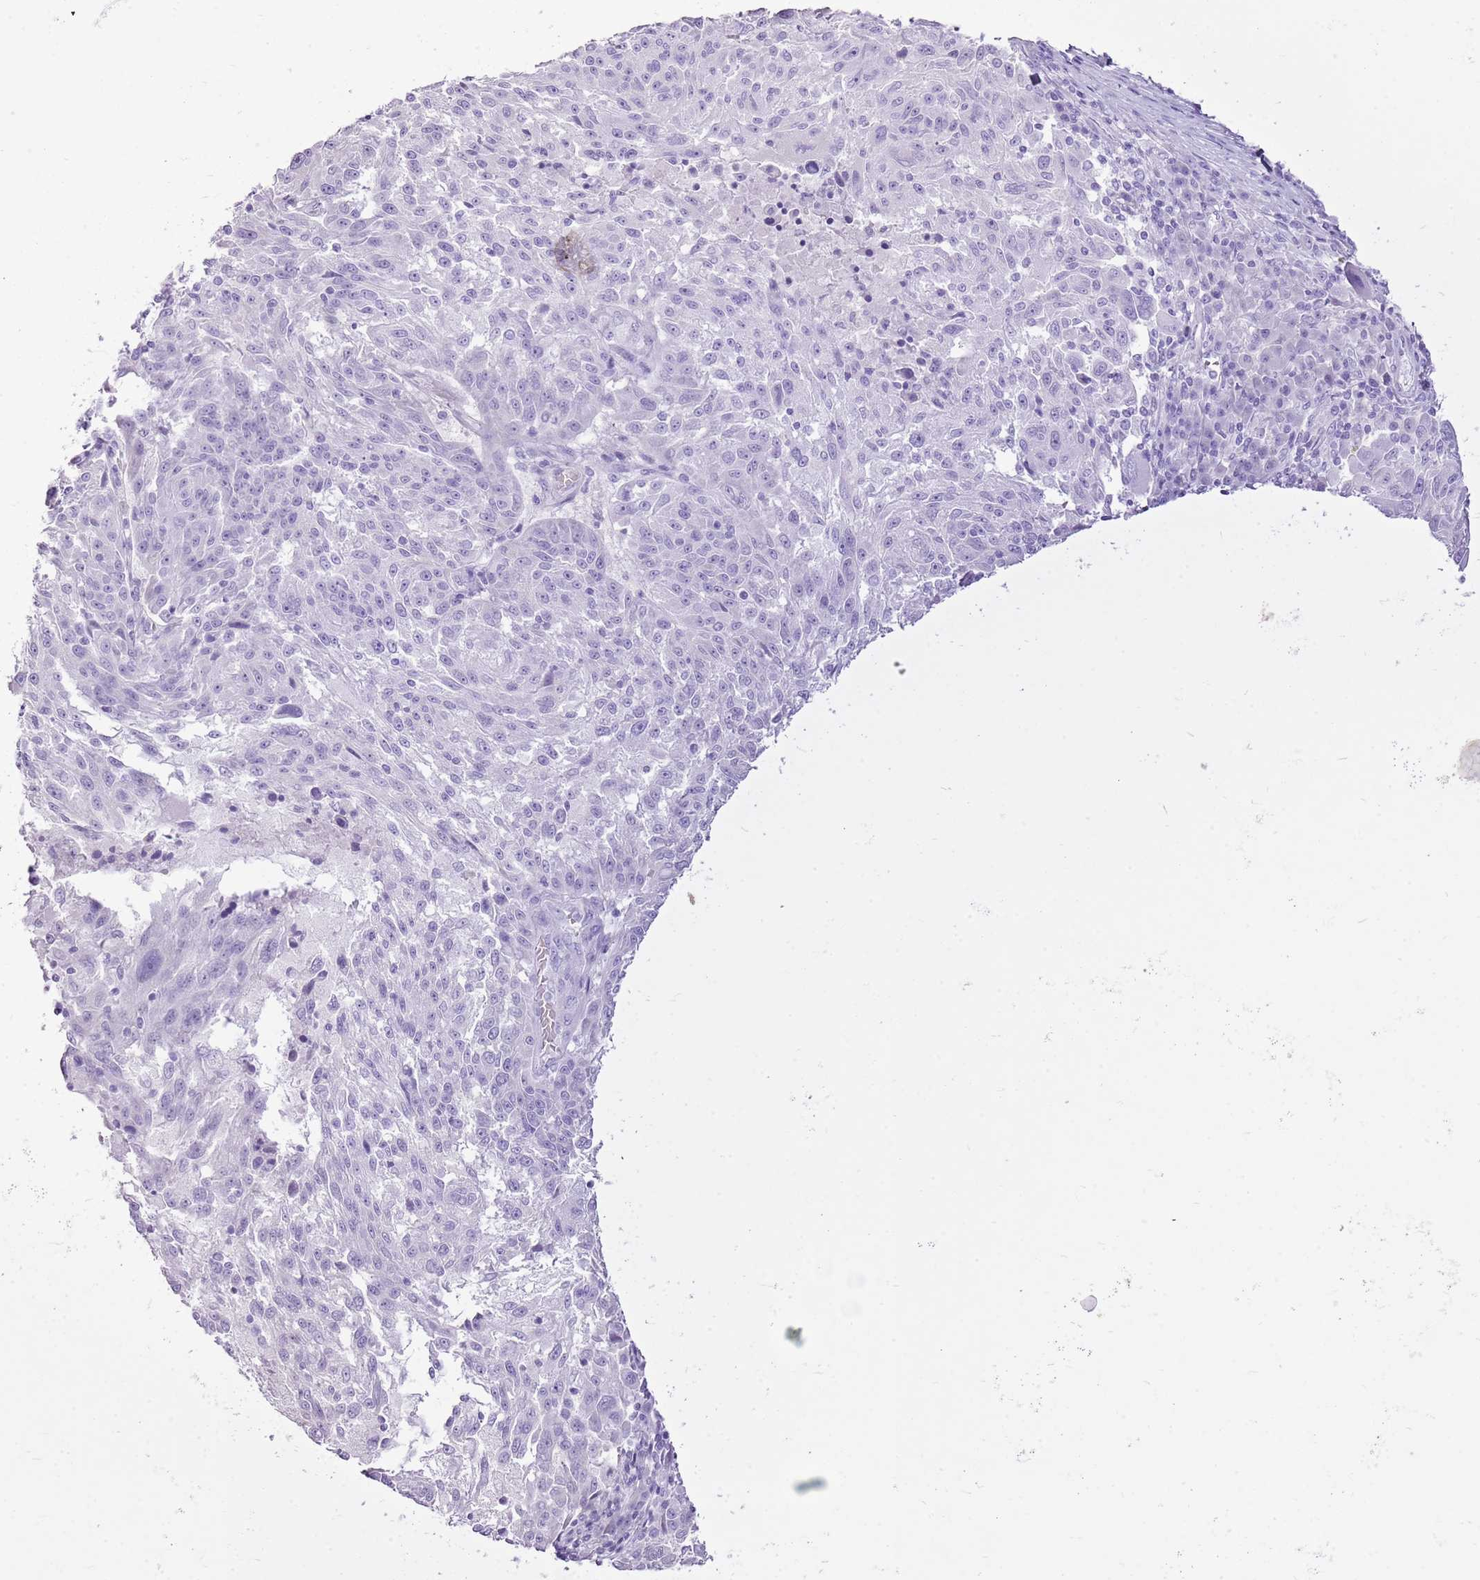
{"staining": {"intensity": "negative", "quantity": "none", "location": "none"}, "tissue": "melanoma", "cell_type": "Tumor cells", "image_type": "cancer", "snomed": [{"axis": "morphology", "description": "Malignant melanoma, NOS"}, {"axis": "topography", "description": "Skin"}], "caption": "Tumor cells are negative for protein expression in human melanoma. (DAB (3,3'-diaminobenzidine) immunohistochemistry (IHC) with hematoxylin counter stain).", "gene": "CNFN", "patient": {"sex": "male", "age": 53}}